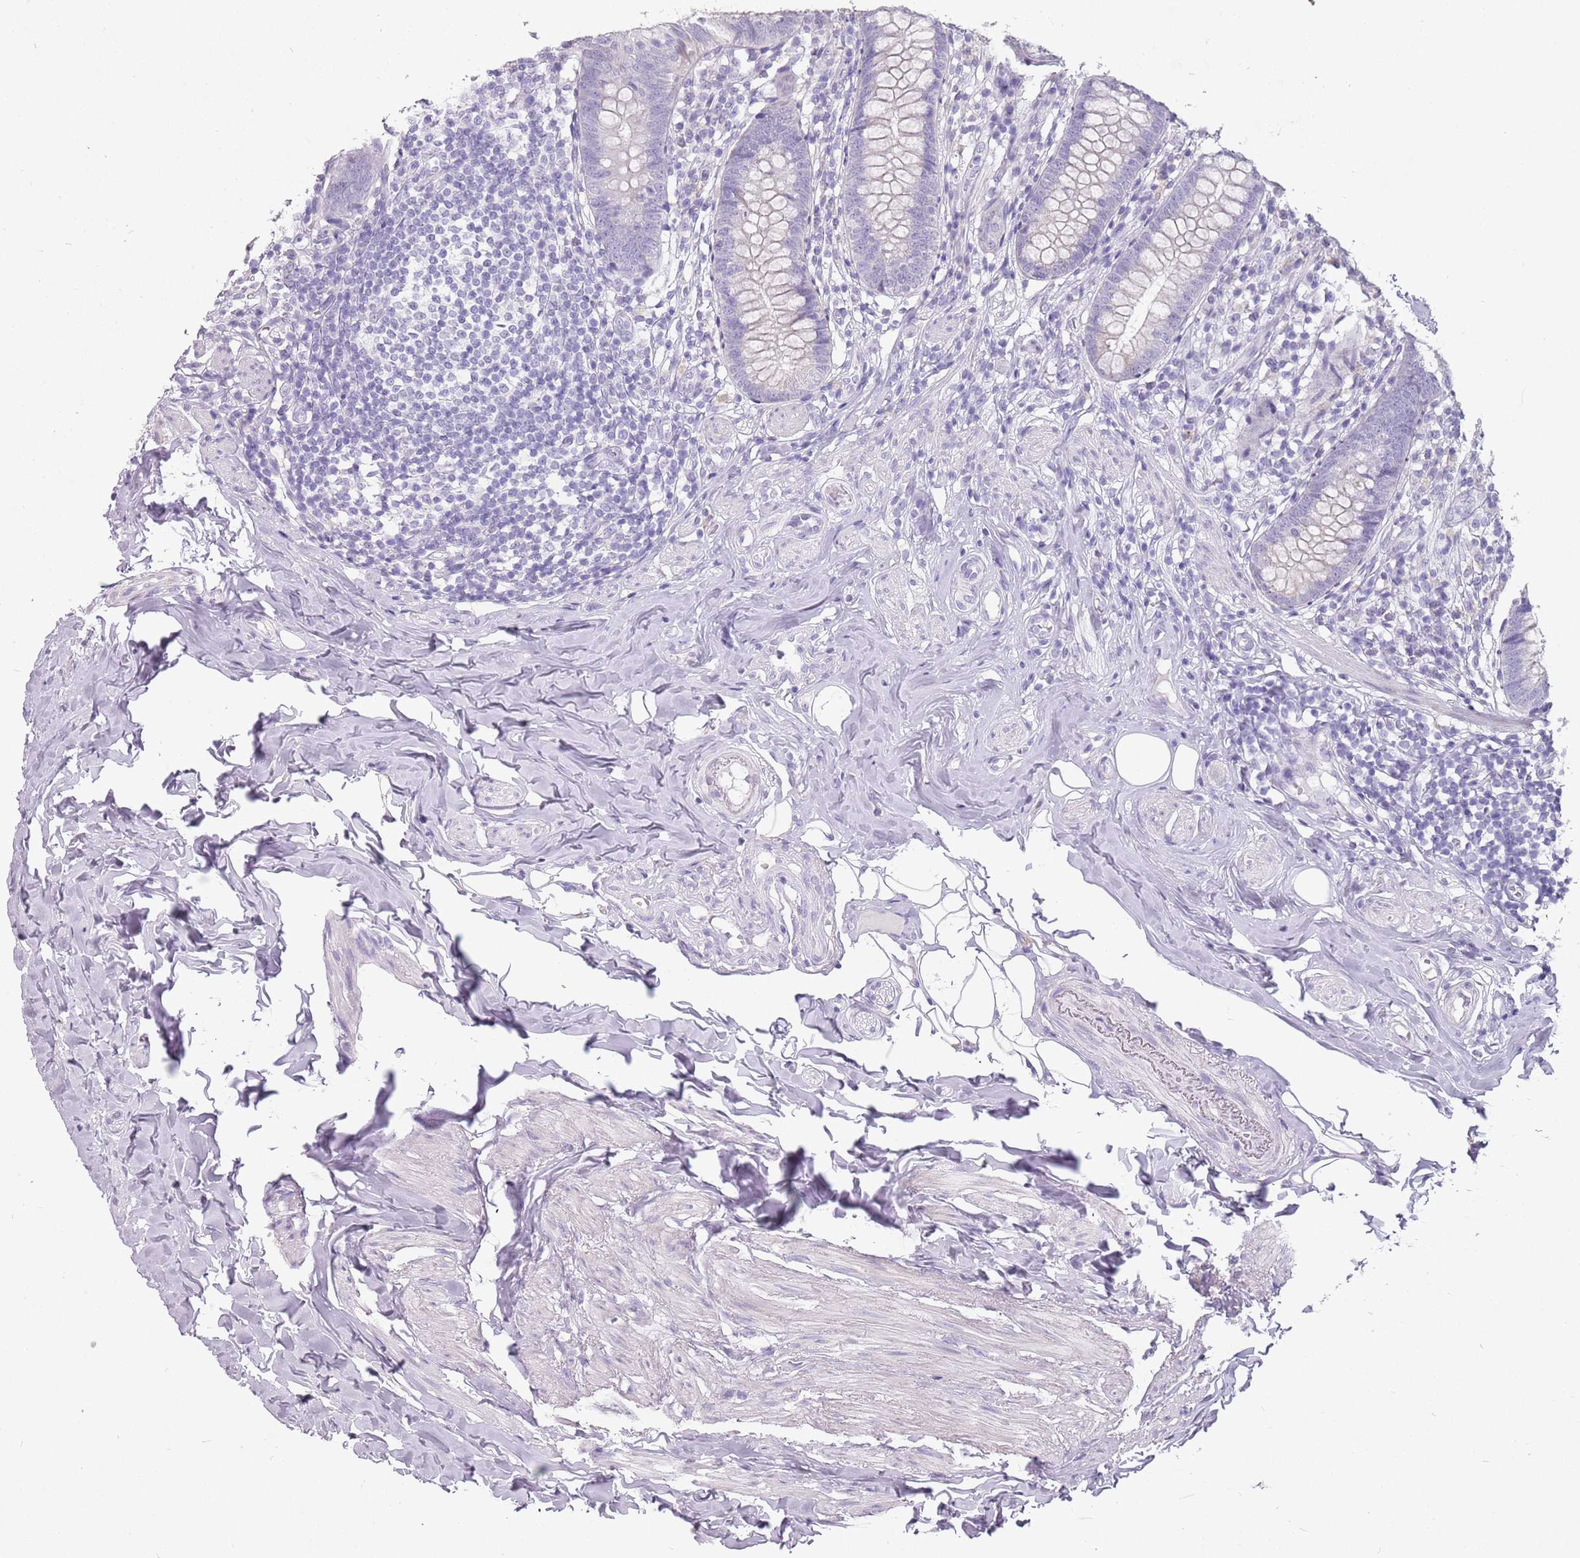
{"staining": {"intensity": "negative", "quantity": "none", "location": "none"}, "tissue": "appendix", "cell_type": "Glandular cells", "image_type": "normal", "snomed": [{"axis": "morphology", "description": "Normal tissue, NOS"}, {"axis": "topography", "description": "Appendix"}], "caption": "The photomicrograph shows no significant expression in glandular cells of appendix.", "gene": "DDX4", "patient": {"sex": "female", "age": 62}}